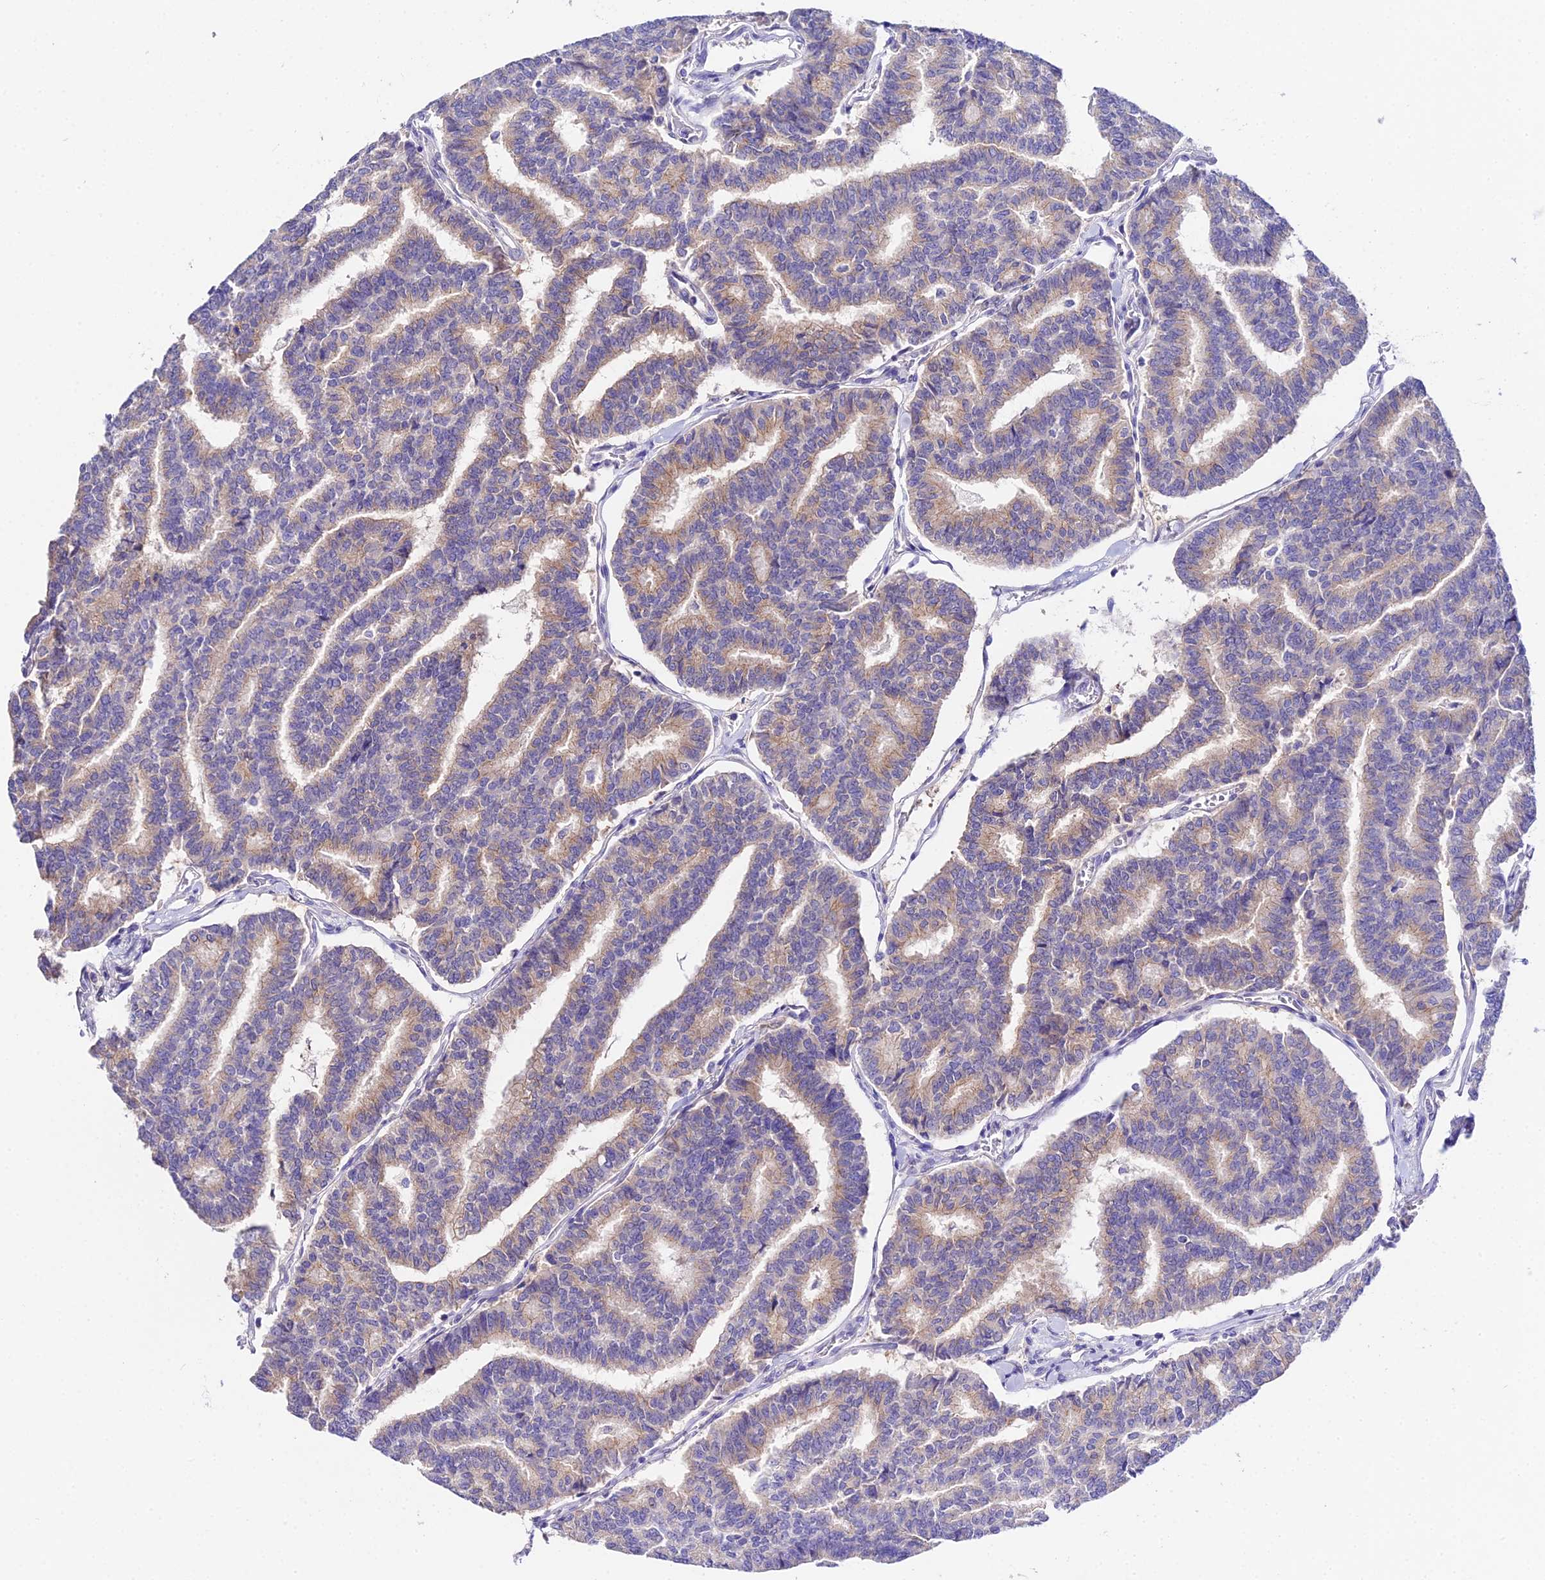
{"staining": {"intensity": "moderate", "quantity": "25%-75%", "location": "cytoplasmic/membranous"}, "tissue": "thyroid cancer", "cell_type": "Tumor cells", "image_type": "cancer", "snomed": [{"axis": "morphology", "description": "Papillary adenocarcinoma, NOS"}, {"axis": "topography", "description": "Thyroid gland"}], "caption": "Protein staining displays moderate cytoplasmic/membranous expression in about 25%-75% of tumor cells in thyroid papillary adenocarcinoma.", "gene": "ATG16L2", "patient": {"sex": "female", "age": 35}}